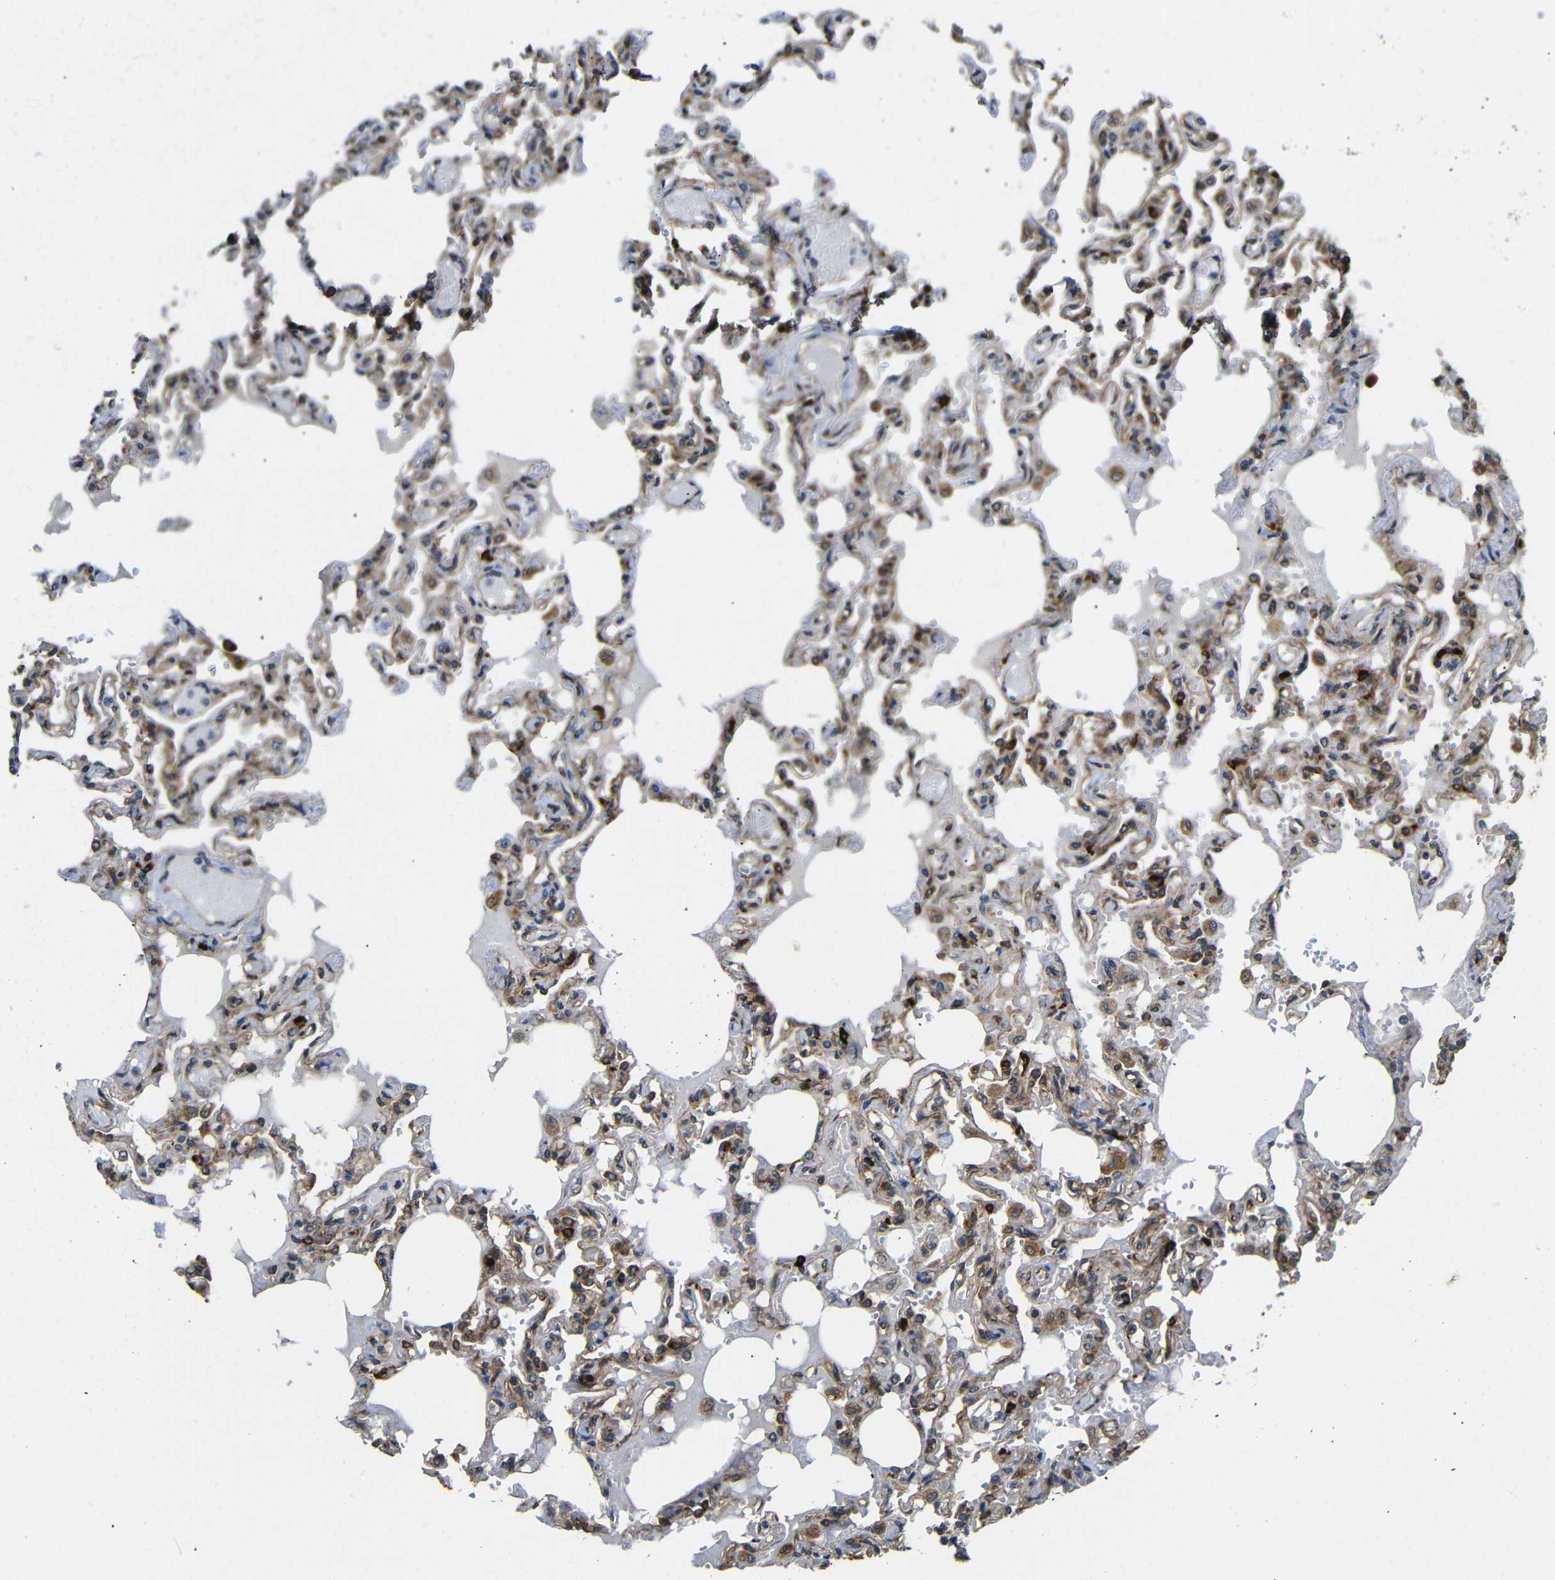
{"staining": {"intensity": "strong", "quantity": ">75%", "location": "cytoplasmic/membranous"}, "tissue": "lung", "cell_type": "Alveolar cells", "image_type": "normal", "snomed": [{"axis": "morphology", "description": "Normal tissue, NOS"}, {"axis": "topography", "description": "Lung"}], "caption": "An image of human lung stained for a protein demonstrates strong cytoplasmic/membranous brown staining in alveolar cells. (Stains: DAB (3,3'-diaminobenzidine) in brown, nuclei in blue, Microscopy: brightfield microscopy at high magnification).", "gene": "KANK4", "patient": {"sex": "male", "age": 21}}